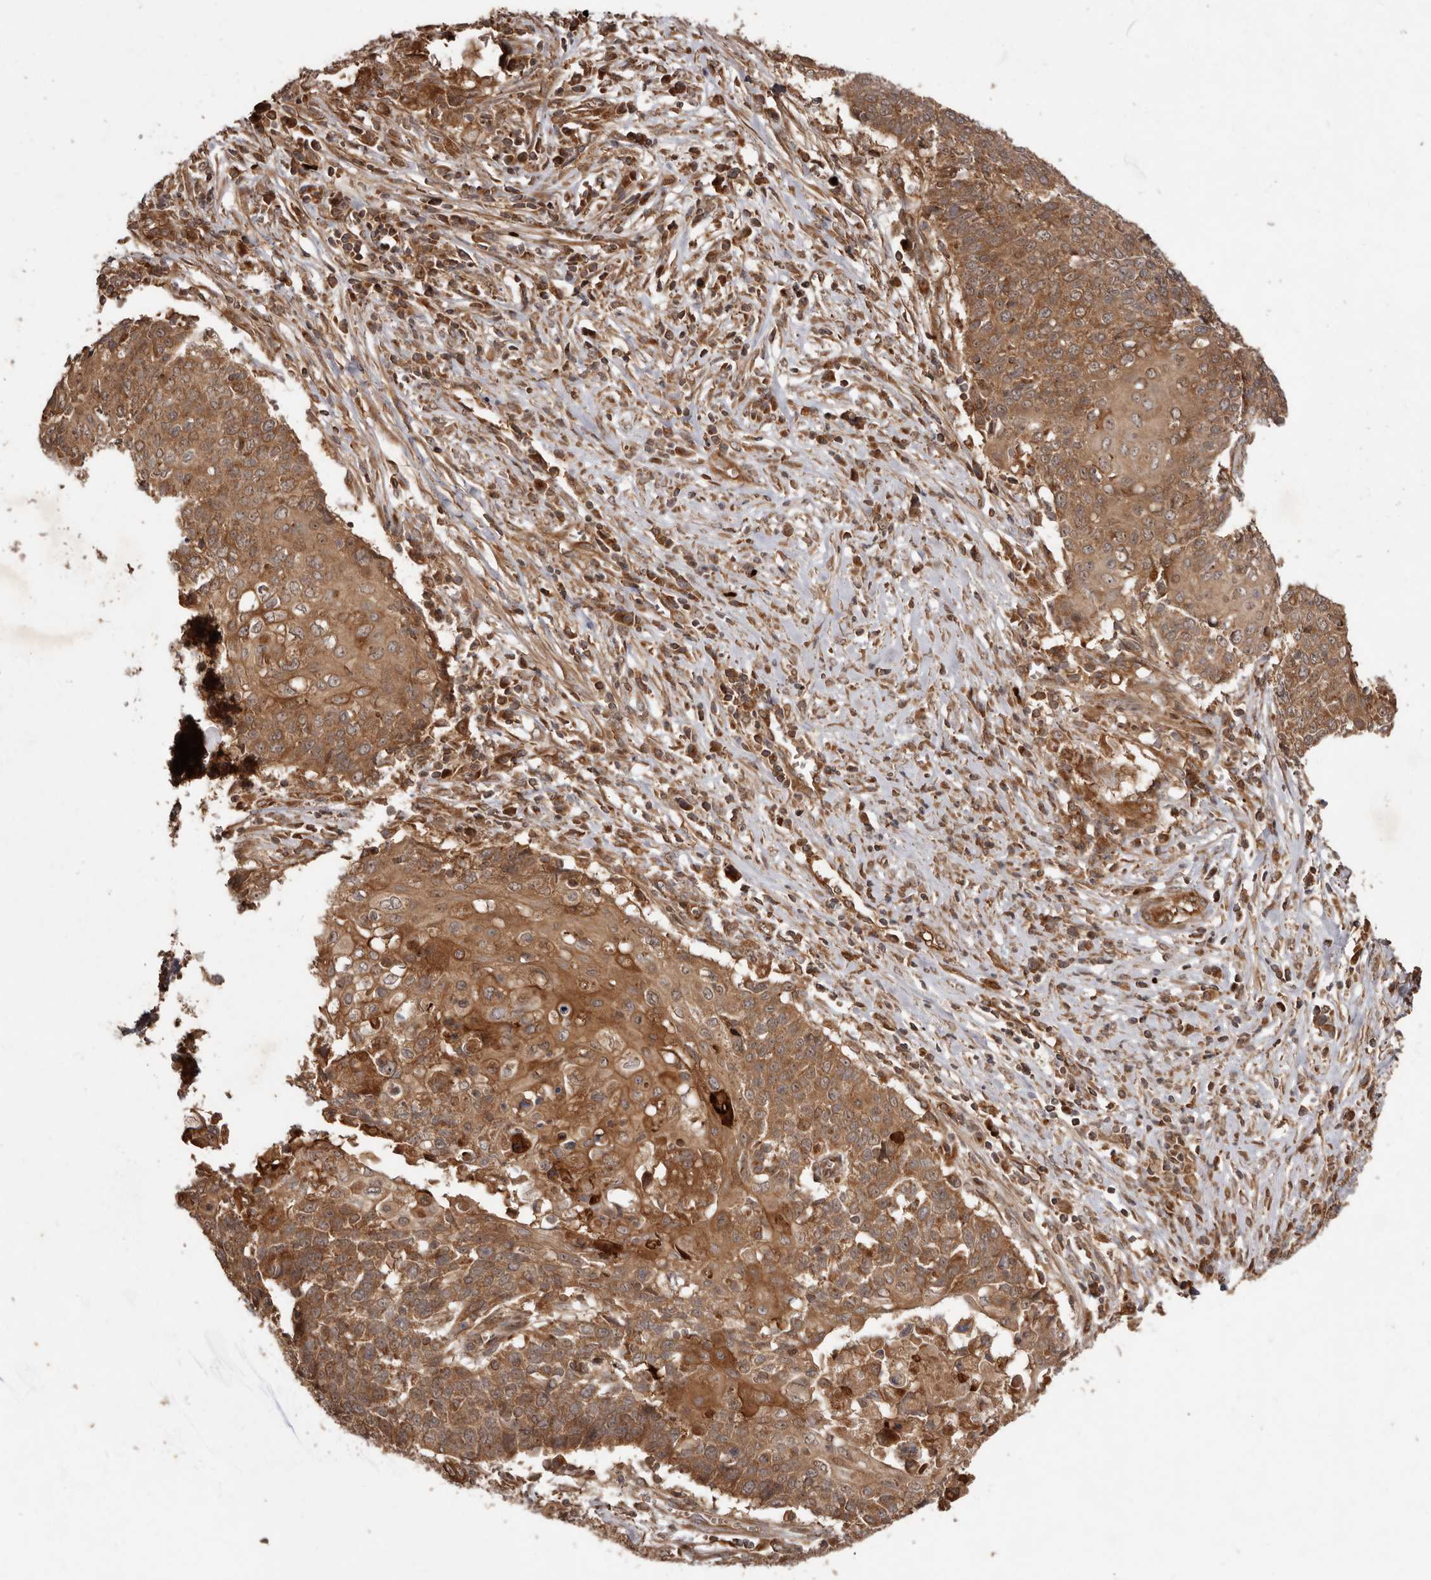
{"staining": {"intensity": "moderate", "quantity": ">75%", "location": "cytoplasmic/membranous"}, "tissue": "cervical cancer", "cell_type": "Tumor cells", "image_type": "cancer", "snomed": [{"axis": "morphology", "description": "Squamous cell carcinoma, NOS"}, {"axis": "topography", "description": "Cervix"}], "caption": "The photomicrograph shows immunohistochemical staining of cervical cancer. There is moderate cytoplasmic/membranous positivity is appreciated in about >75% of tumor cells.", "gene": "STK36", "patient": {"sex": "female", "age": 39}}